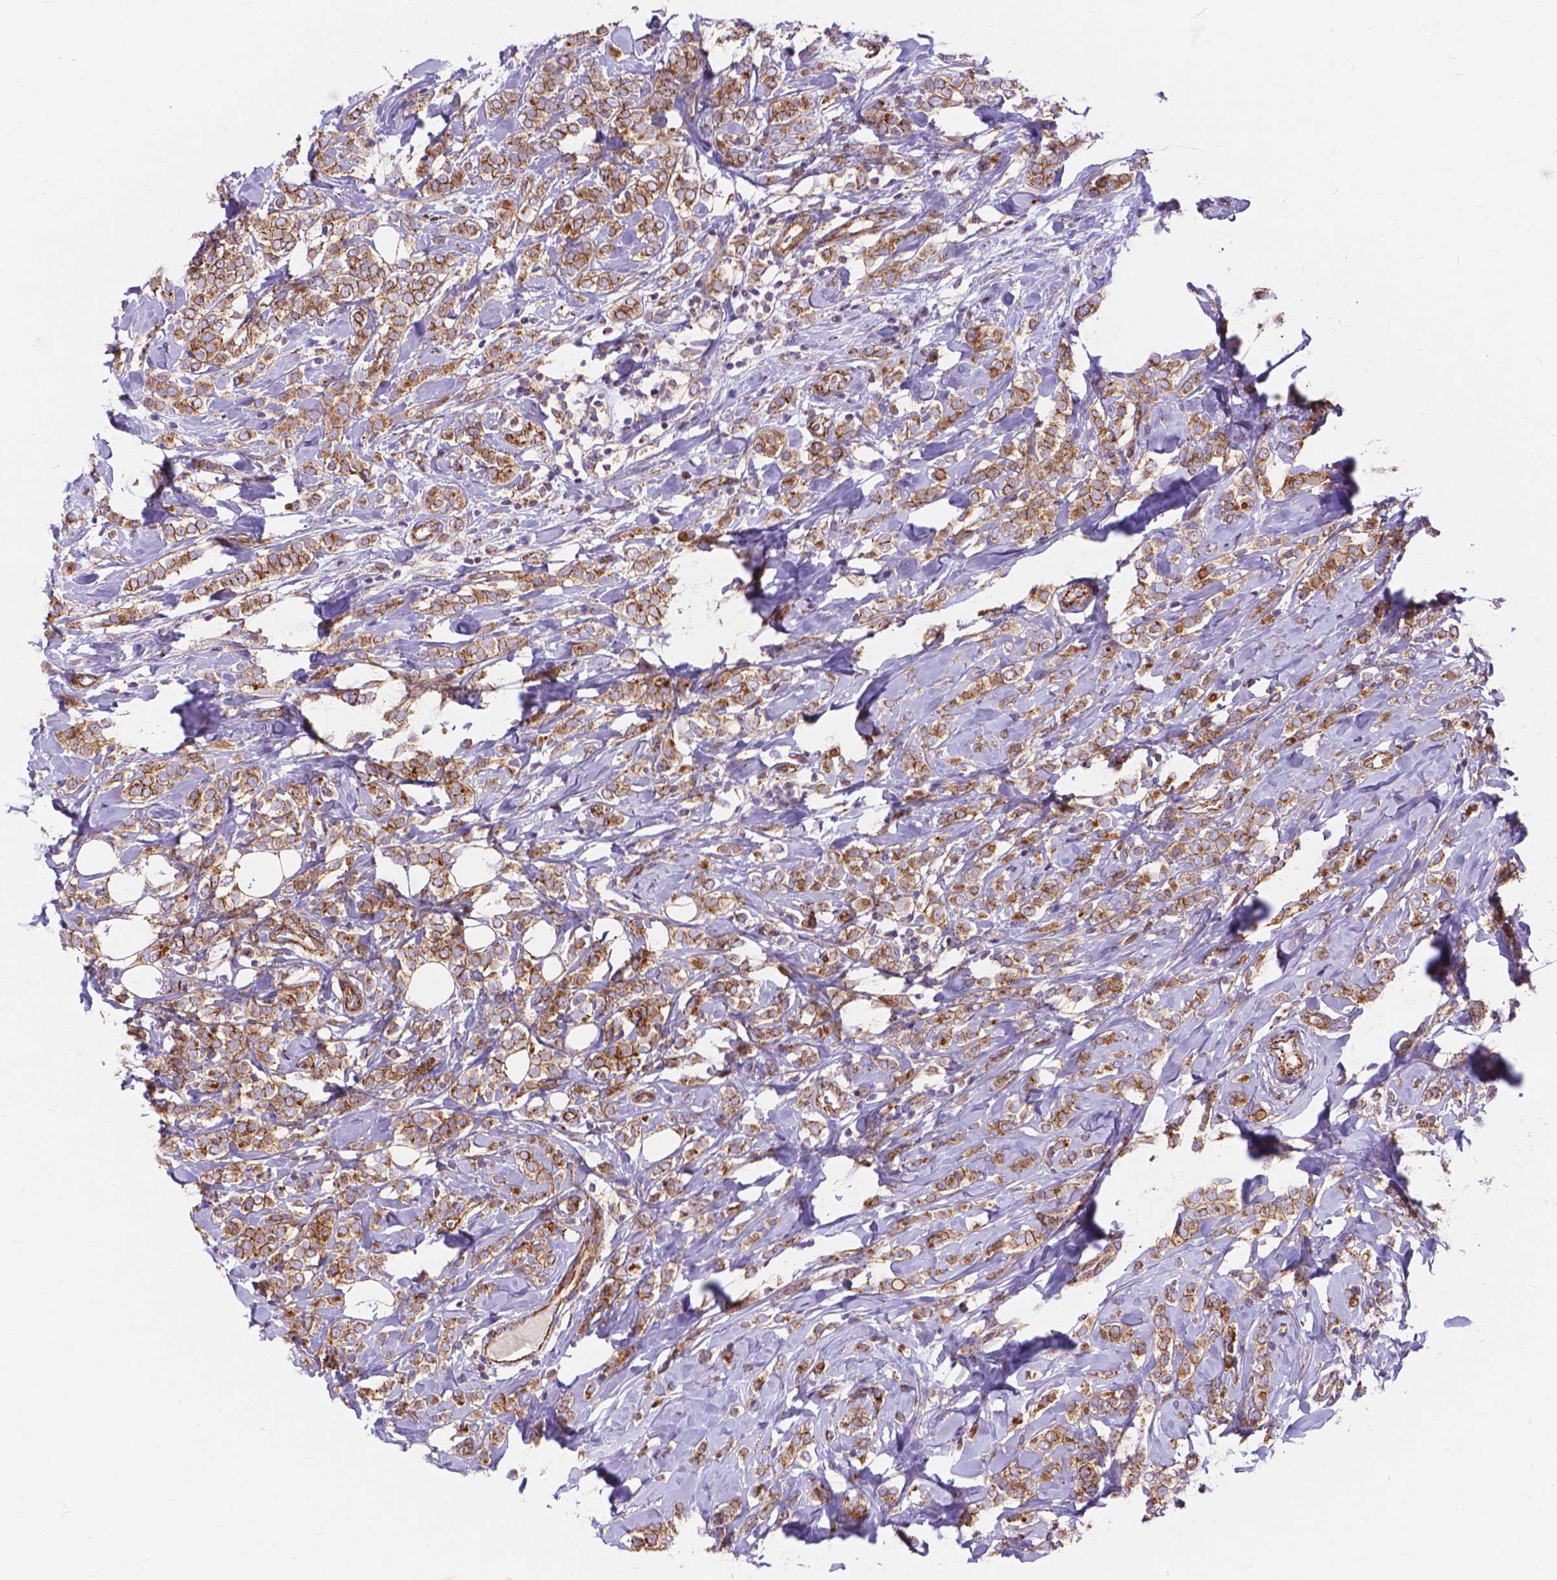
{"staining": {"intensity": "moderate", "quantity": ">75%", "location": "cytoplasmic/membranous"}, "tissue": "breast cancer", "cell_type": "Tumor cells", "image_type": "cancer", "snomed": [{"axis": "morphology", "description": "Lobular carcinoma"}, {"axis": "topography", "description": "Breast"}], "caption": "Breast cancer stained with a brown dye shows moderate cytoplasmic/membranous positive staining in approximately >75% of tumor cells.", "gene": "AK3", "patient": {"sex": "female", "age": 49}}